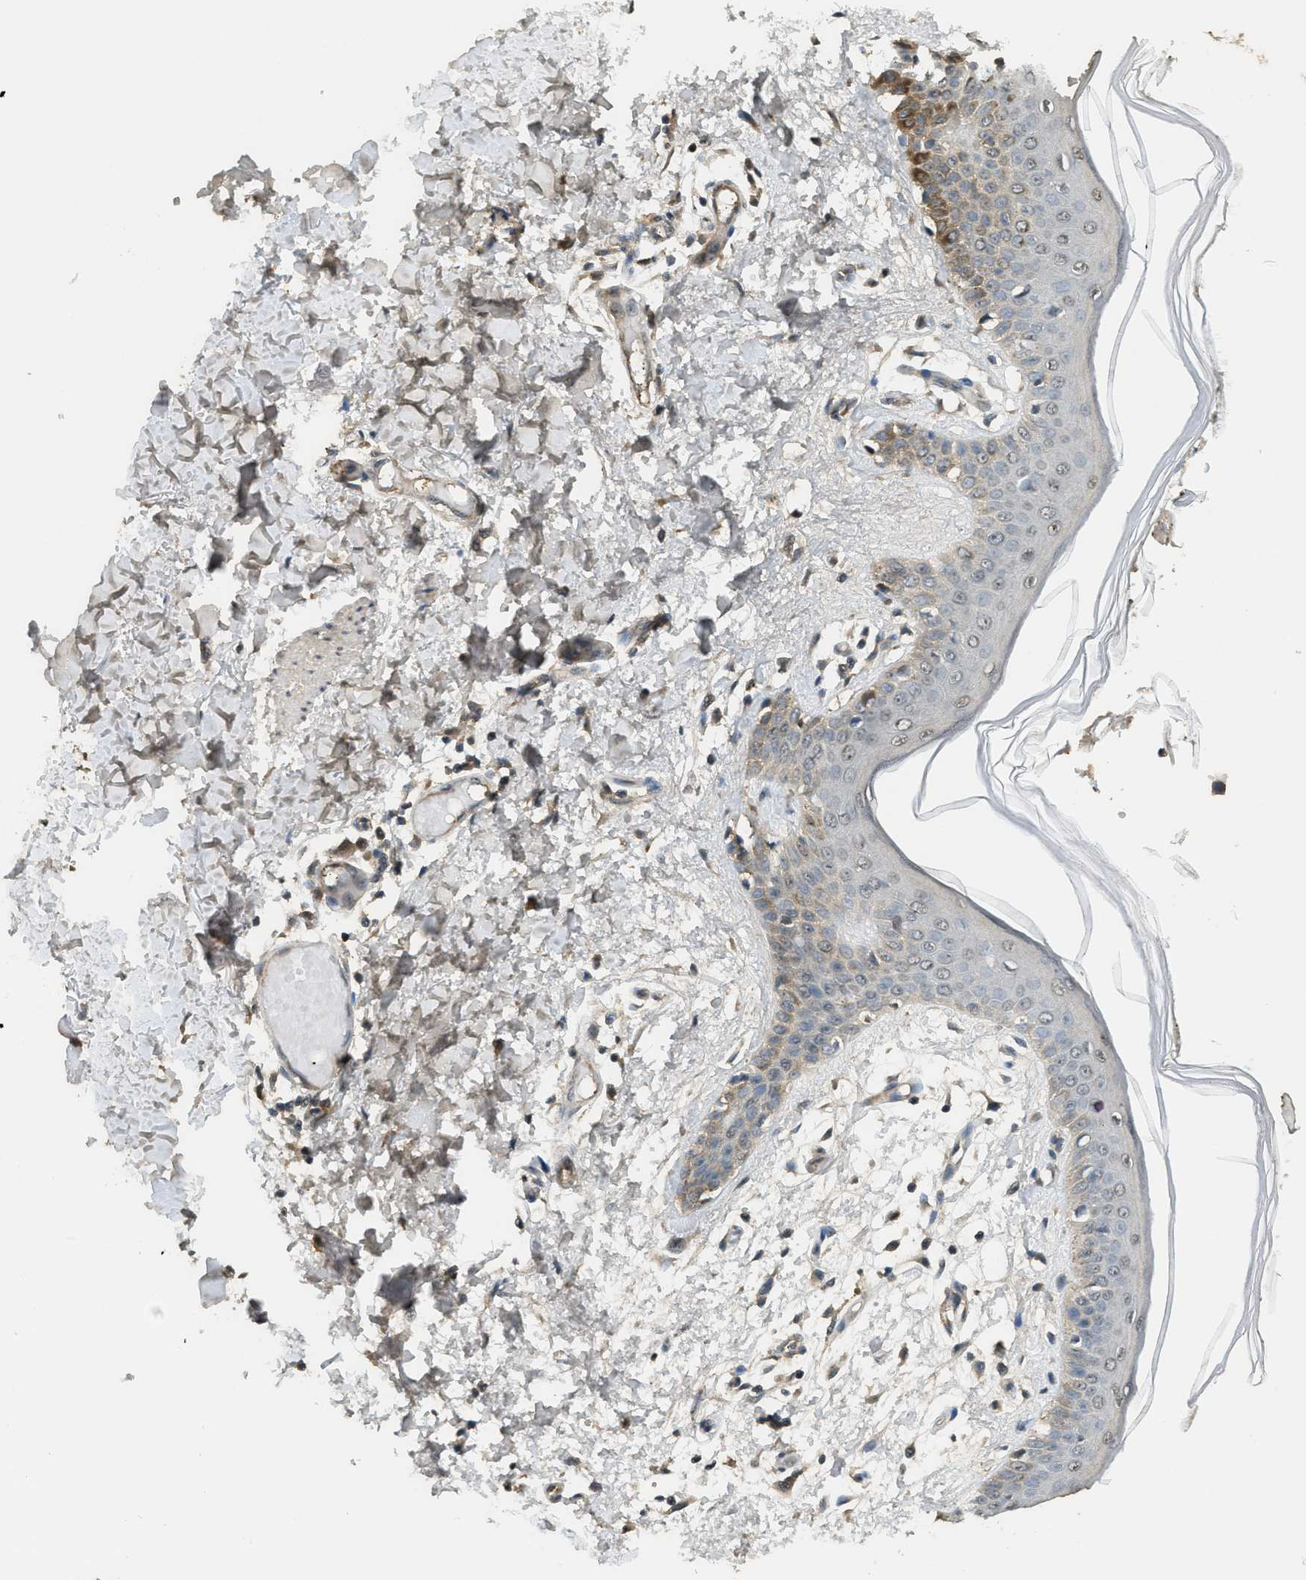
{"staining": {"intensity": "moderate", "quantity": ">75%", "location": "cytoplasmic/membranous"}, "tissue": "skin", "cell_type": "Fibroblasts", "image_type": "normal", "snomed": [{"axis": "morphology", "description": "Normal tissue, NOS"}, {"axis": "topography", "description": "Skin"}], "caption": "Moderate cytoplasmic/membranous protein positivity is seen in about >75% of fibroblasts in skin. (brown staining indicates protein expression, while blue staining denotes nuclei).", "gene": "IGF2BP2", "patient": {"sex": "male", "age": 53}}